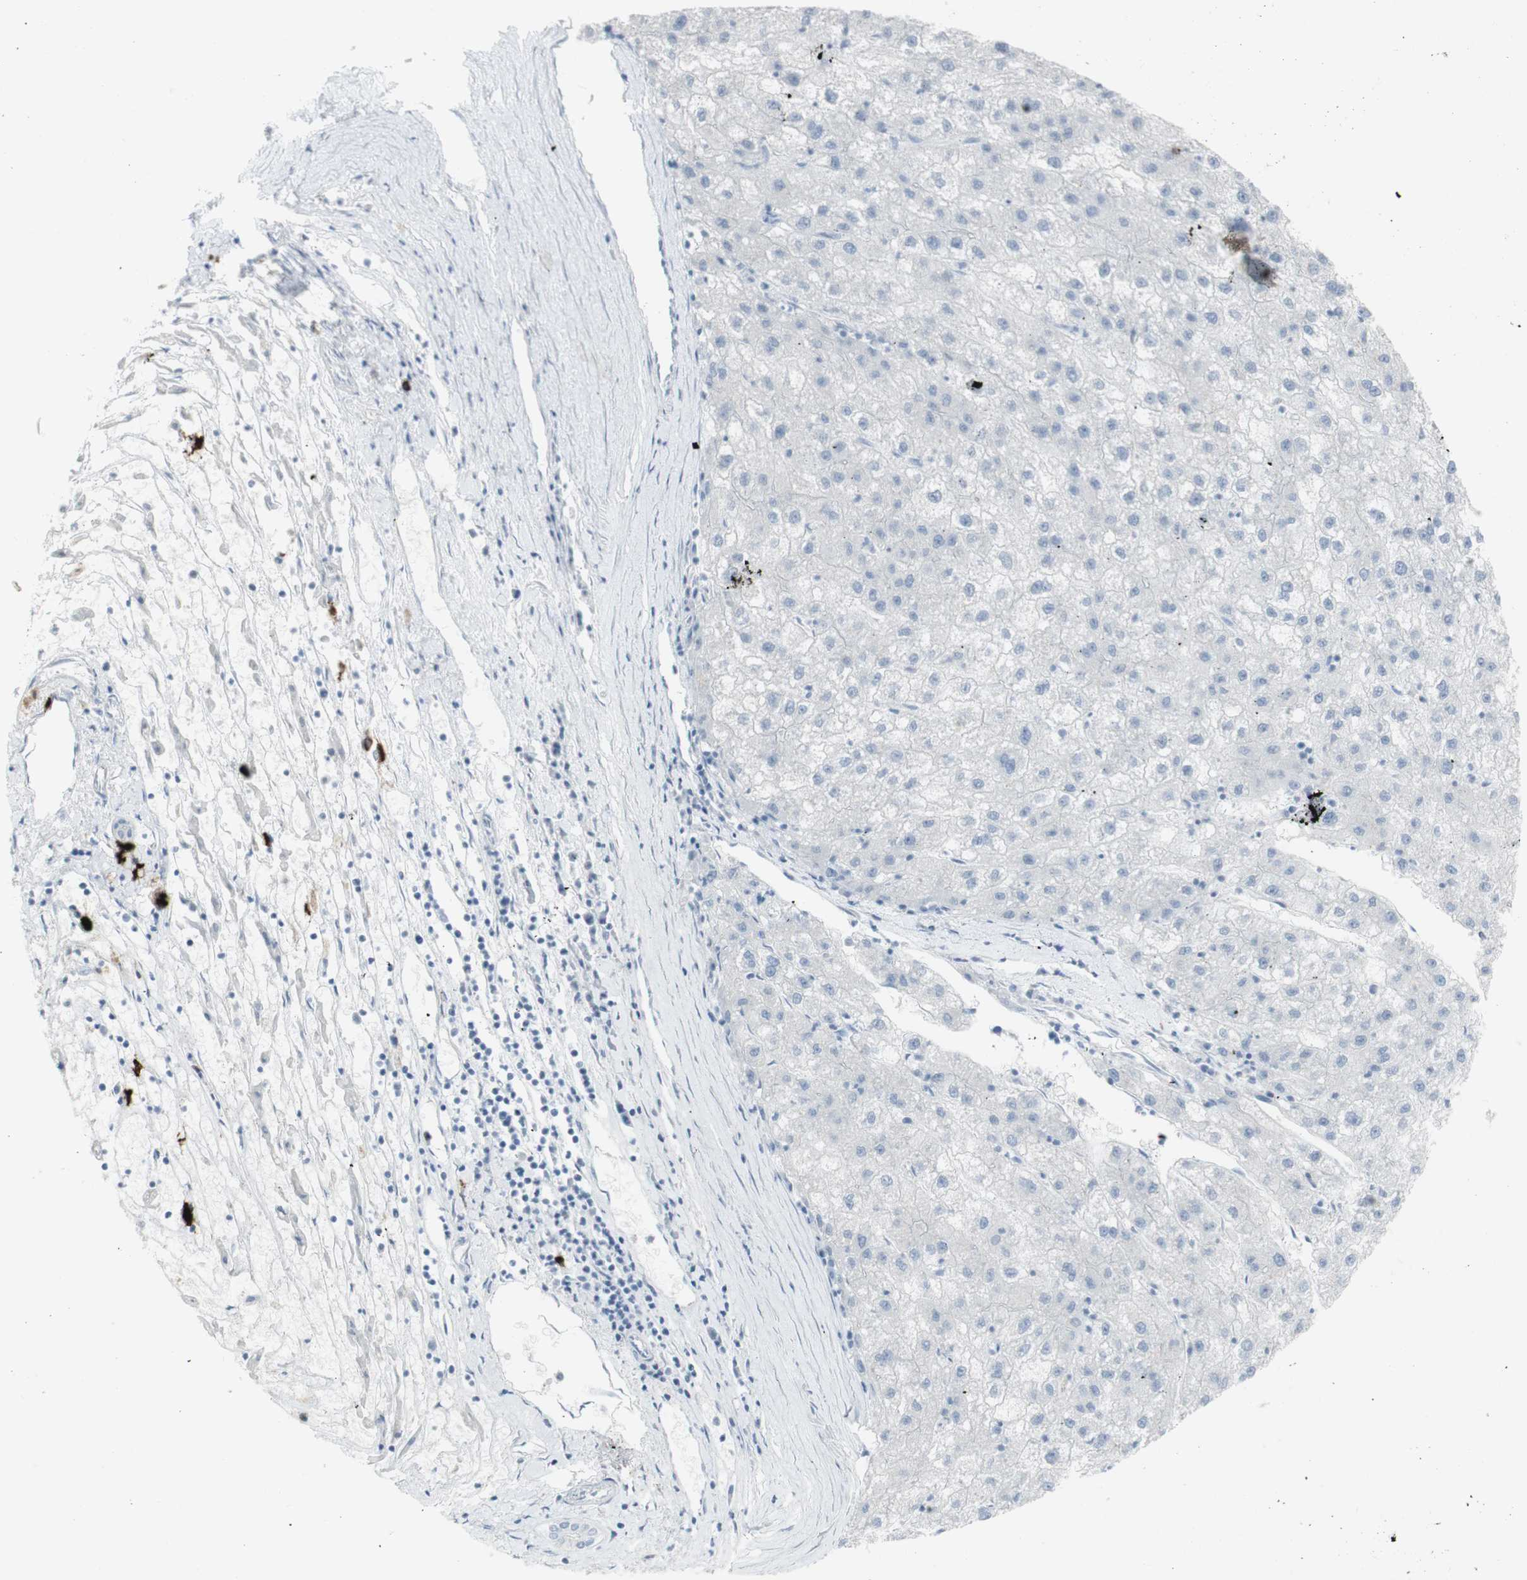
{"staining": {"intensity": "negative", "quantity": "none", "location": "none"}, "tissue": "liver cancer", "cell_type": "Tumor cells", "image_type": "cancer", "snomed": [{"axis": "morphology", "description": "Carcinoma, Hepatocellular, NOS"}, {"axis": "topography", "description": "Liver"}], "caption": "This is an immunohistochemistry micrograph of human liver cancer. There is no staining in tumor cells.", "gene": "CD207", "patient": {"sex": "male", "age": 72}}